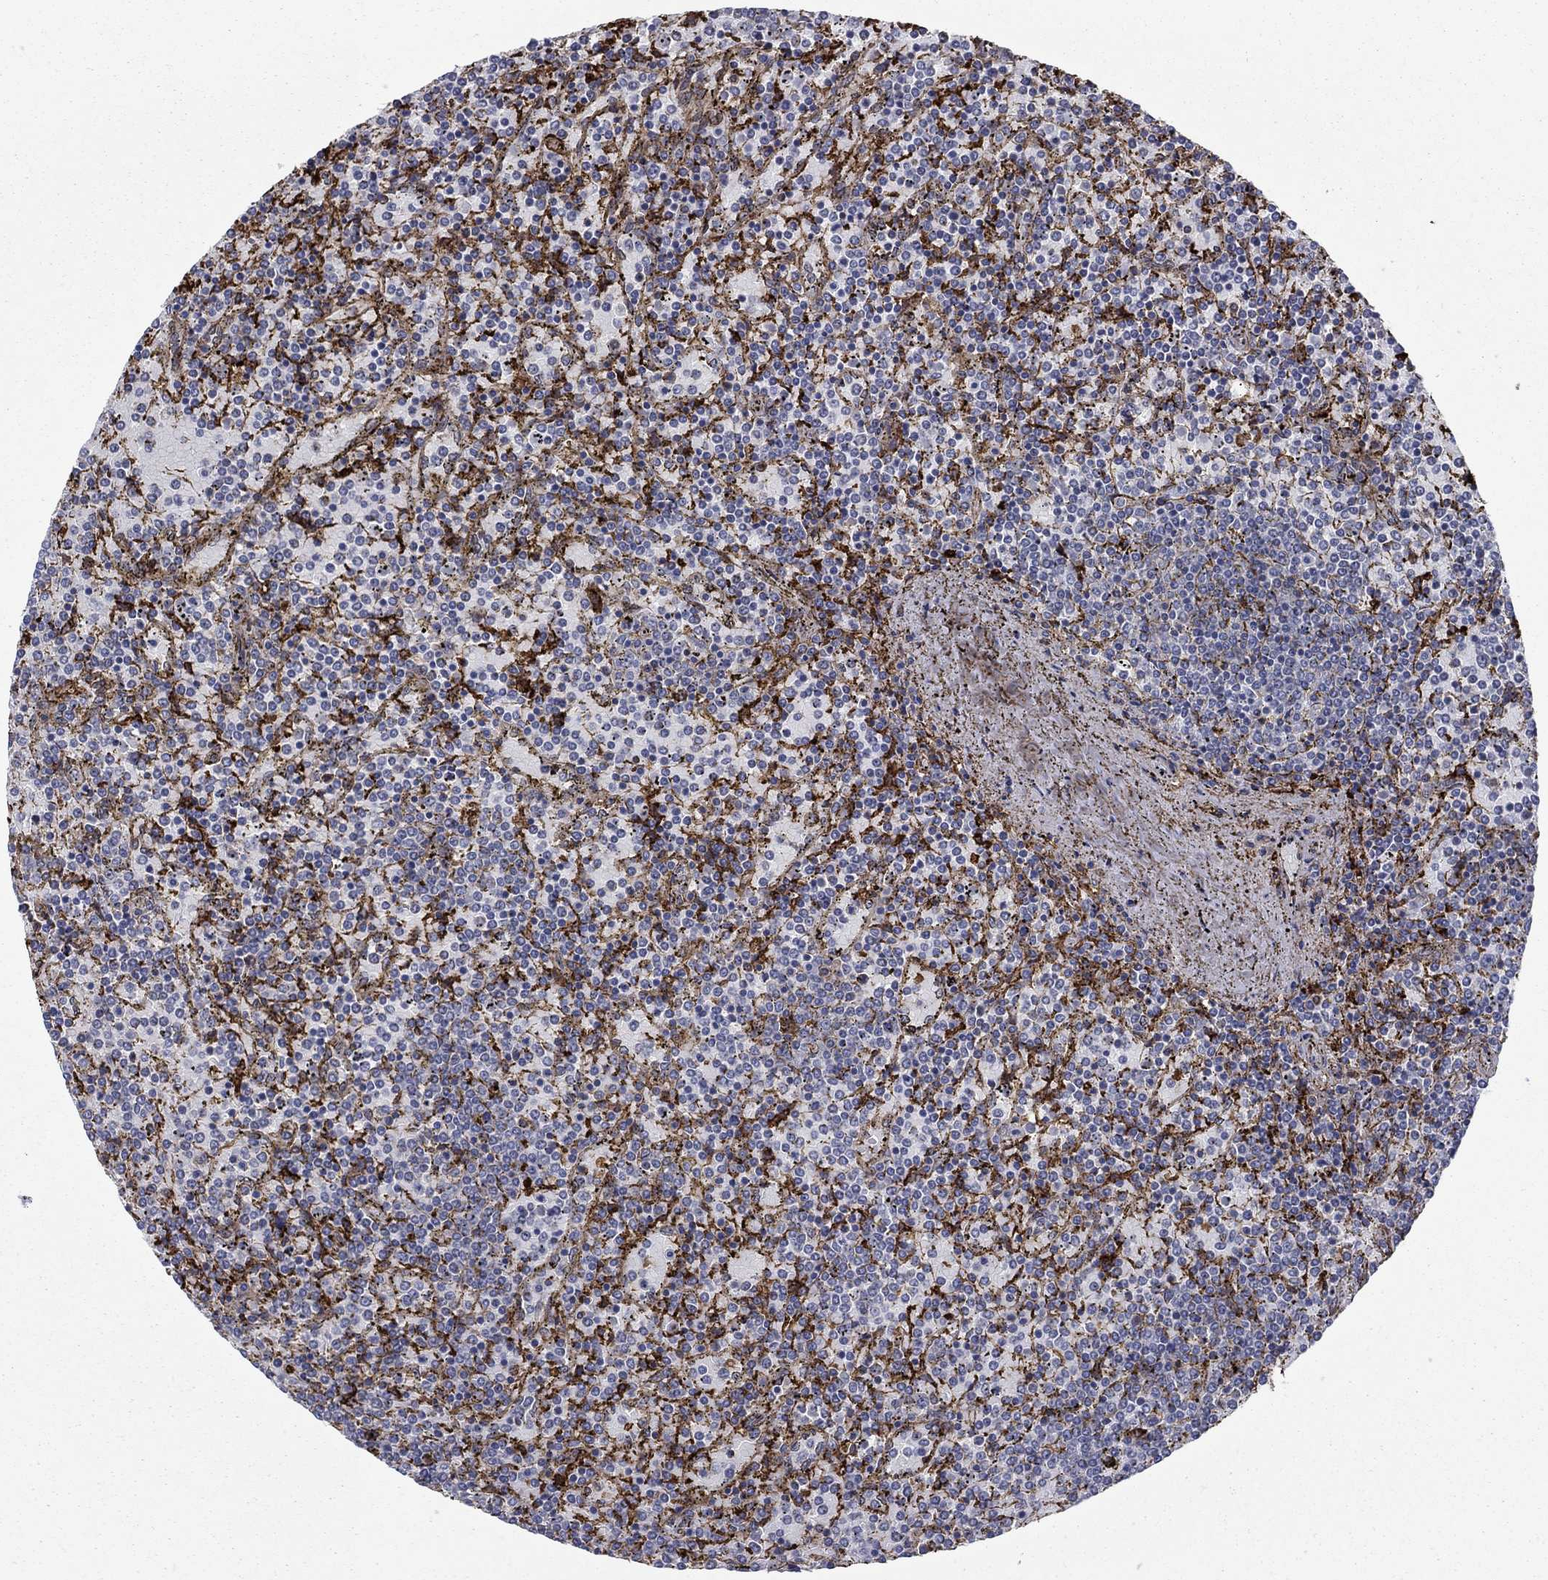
{"staining": {"intensity": "negative", "quantity": "none", "location": "none"}, "tissue": "lymphoma", "cell_type": "Tumor cells", "image_type": "cancer", "snomed": [{"axis": "morphology", "description": "Malignant lymphoma, non-Hodgkin's type, Low grade"}, {"axis": "topography", "description": "Spleen"}], "caption": "The immunohistochemistry (IHC) histopathology image has no significant positivity in tumor cells of lymphoma tissue. Nuclei are stained in blue.", "gene": "PLAU", "patient": {"sex": "female", "age": 77}}